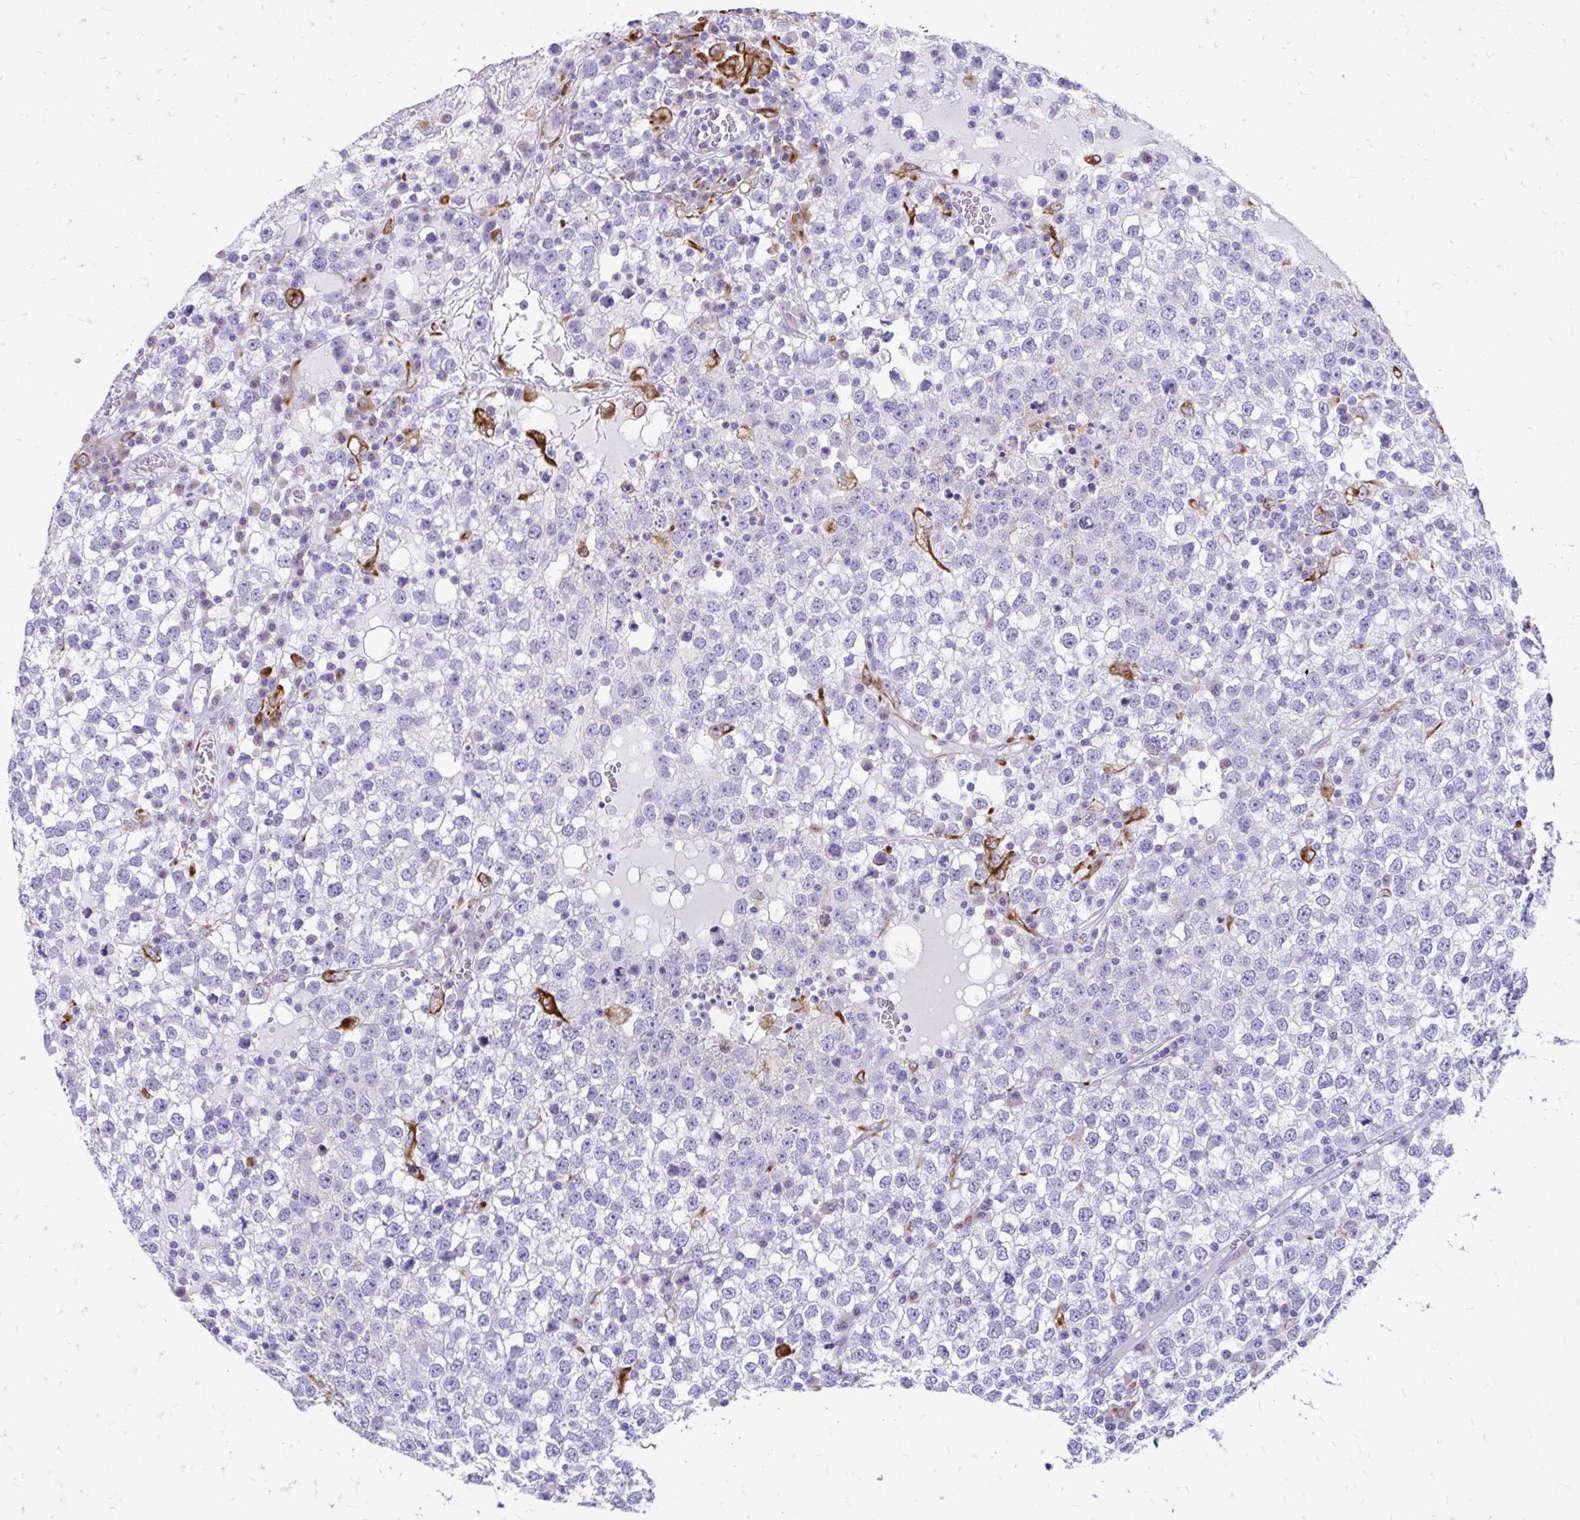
{"staining": {"intensity": "negative", "quantity": "none", "location": "none"}, "tissue": "testis cancer", "cell_type": "Tumor cells", "image_type": "cancer", "snomed": [{"axis": "morphology", "description": "Seminoma, NOS"}, {"axis": "topography", "description": "Testis"}], "caption": "The IHC histopathology image has no significant positivity in tumor cells of testis seminoma tissue.", "gene": "ZNF699", "patient": {"sex": "male", "age": 65}}